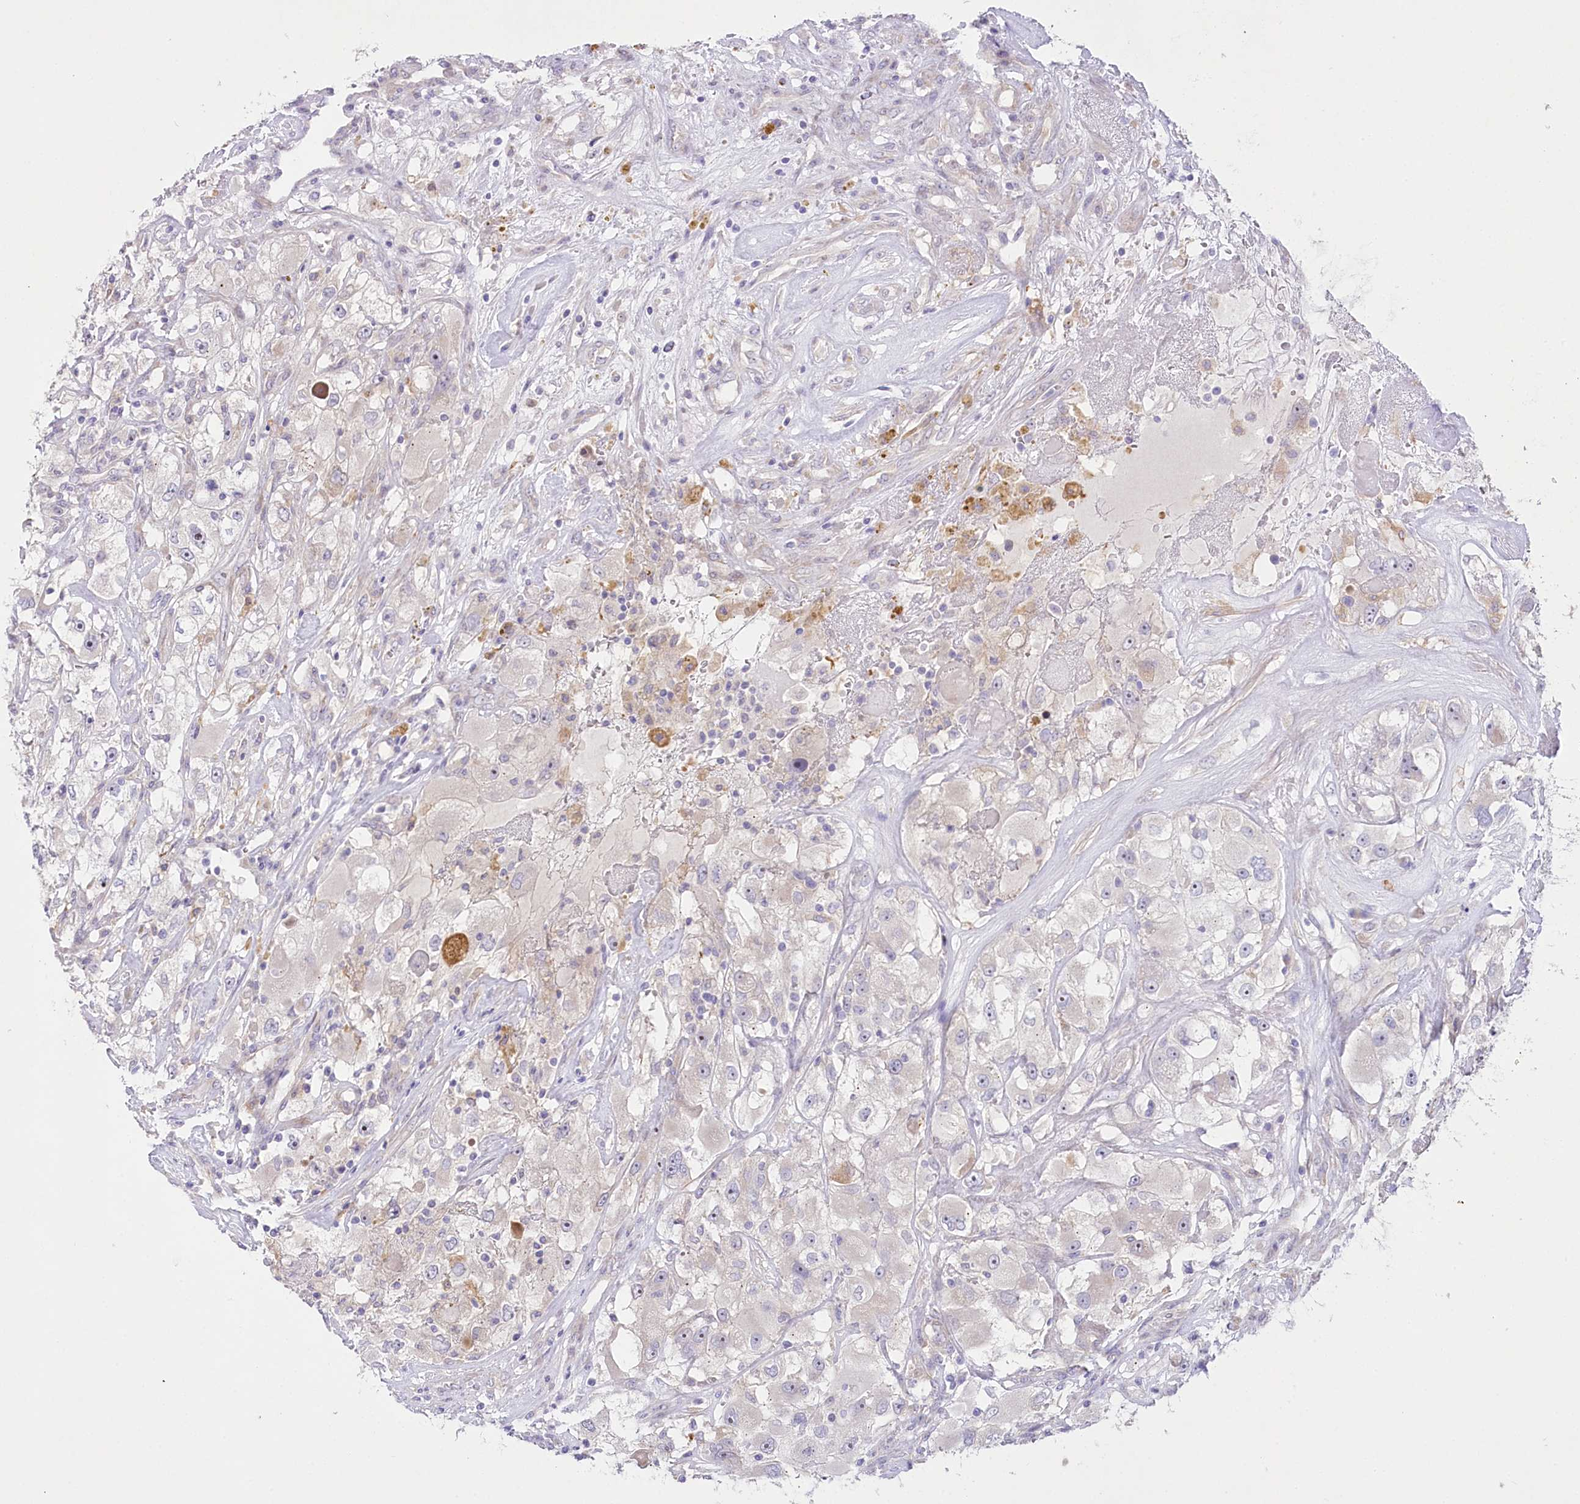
{"staining": {"intensity": "negative", "quantity": "none", "location": "none"}, "tissue": "renal cancer", "cell_type": "Tumor cells", "image_type": "cancer", "snomed": [{"axis": "morphology", "description": "Adenocarcinoma, NOS"}, {"axis": "topography", "description": "Kidney"}], "caption": "IHC of human renal adenocarcinoma exhibits no expression in tumor cells. (DAB (3,3'-diaminobenzidine) immunohistochemistry (IHC), high magnification).", "gene": "MYOZ1", "patient": {"sex": "female", "age": 52}}